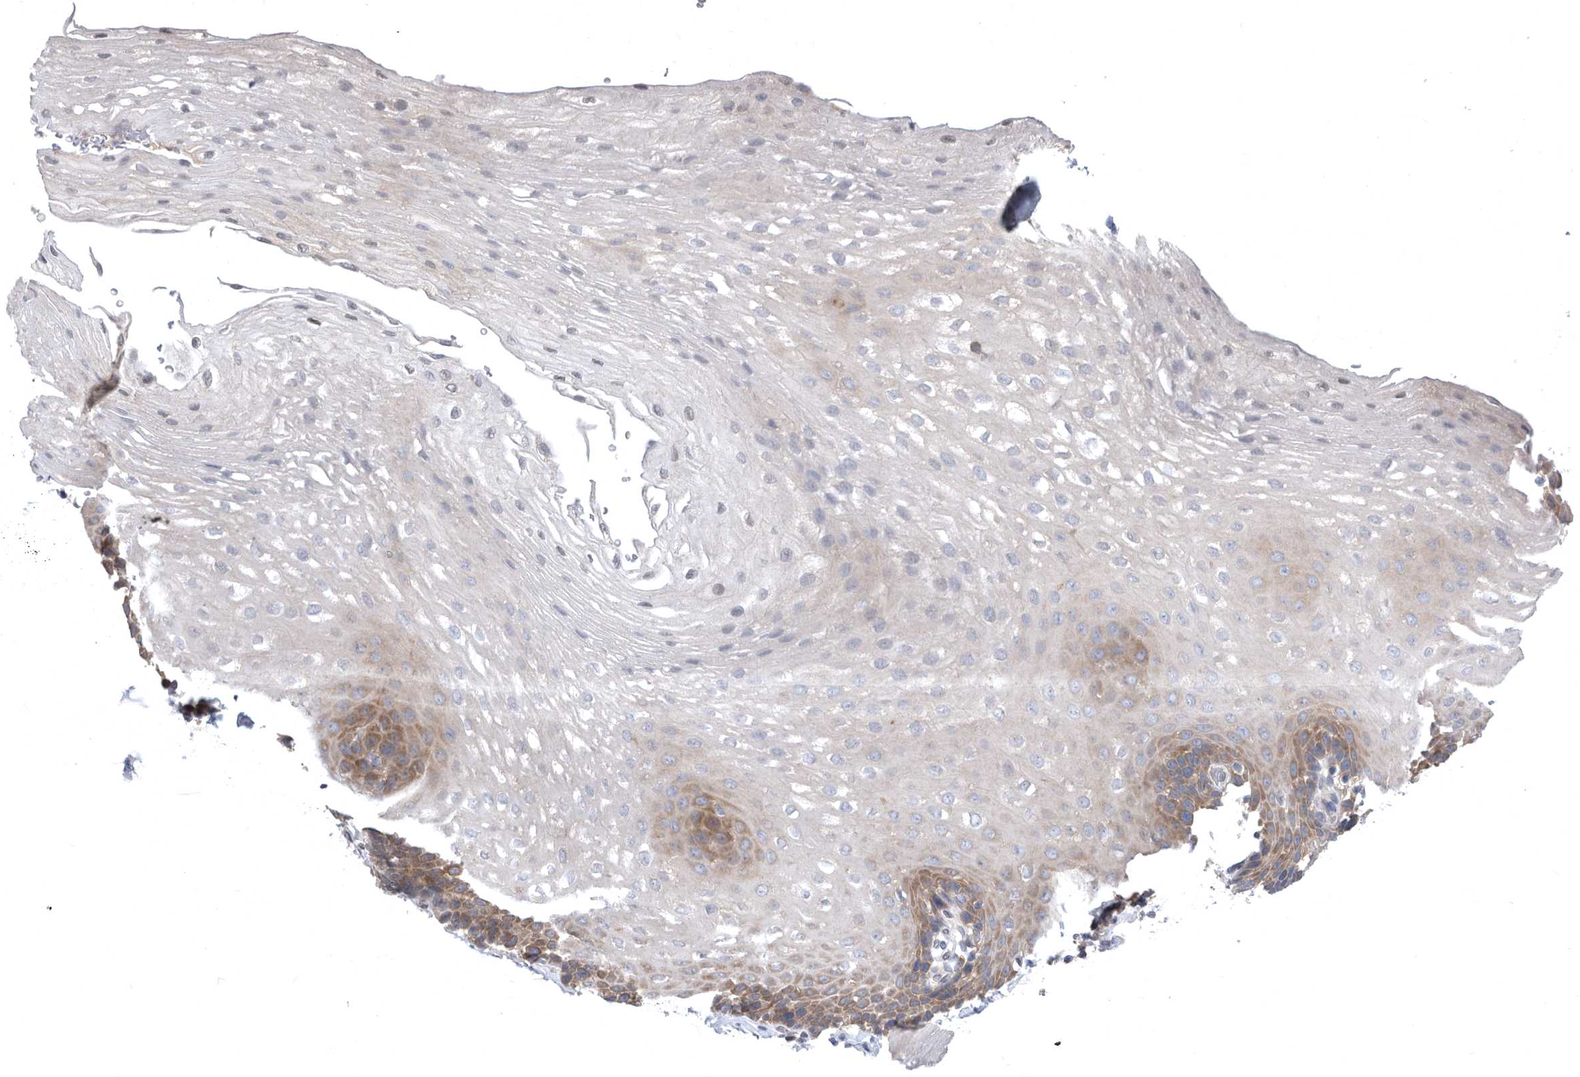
{"staining": {"intensity": "moderate", "quantity": "<25%", "location": "cytoplasmic/membranous"}, "tissue": "esophagus", "cell_type": "Squamous epithelial cells", "image_type": "normal", "snomed": [{"axis": "morphology", "description": "Normal tissue, NOS"}, {"axis": "topography", "description": "Esophagus"}], "caption": "Protein staining by IHC exhibits moderate cytoplasmic/membranous positivity in about <25% of squamous epithelial cells in normal esophagus. (DAB = brown stain, brightfield microscopy at high magnification).", "gene": "CCT4", "patient": {"sex": "female", "age": 66}}